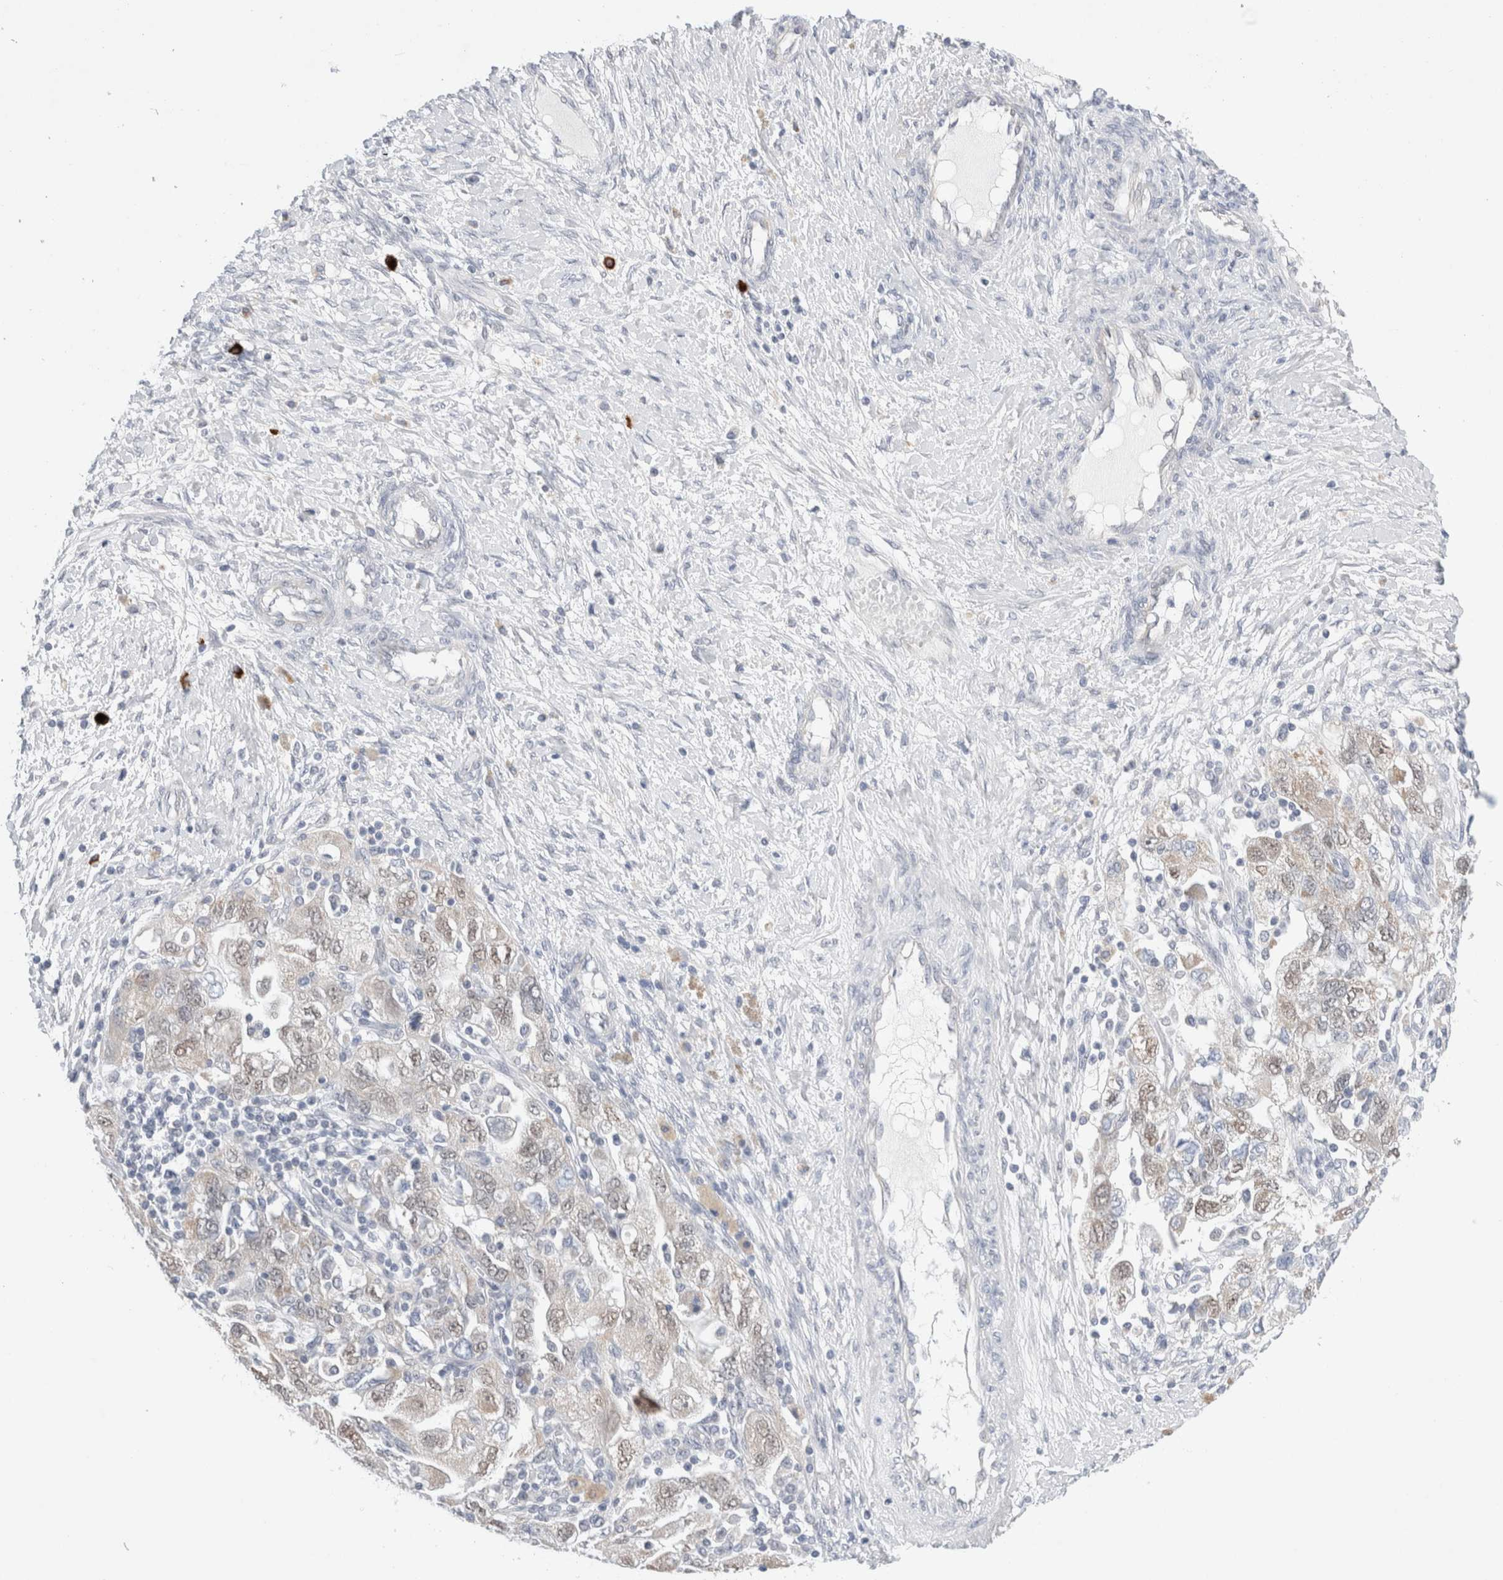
{"staining": {"intensity": "weak", "quantity": "<25%", "location": "nuclear"}, "tissue": "ovarian cancer", "cell_type": "Tumor cells", "image_type": "cancer", "snomed": [{"axis": "morphology", "description": "Carcinoma, NOS"}, {"axis": "morphology", "description": "Cystadenocarcinoma, serous, NOS"}, {"axis": "topography", "description": "Ovary"}], "caption": "Tumor cells show no significant positivity in serous cystadenocarcinoma (ovarian).", "gene": "SLC22A12", "patient": {"sex": "female", "age": 69}}